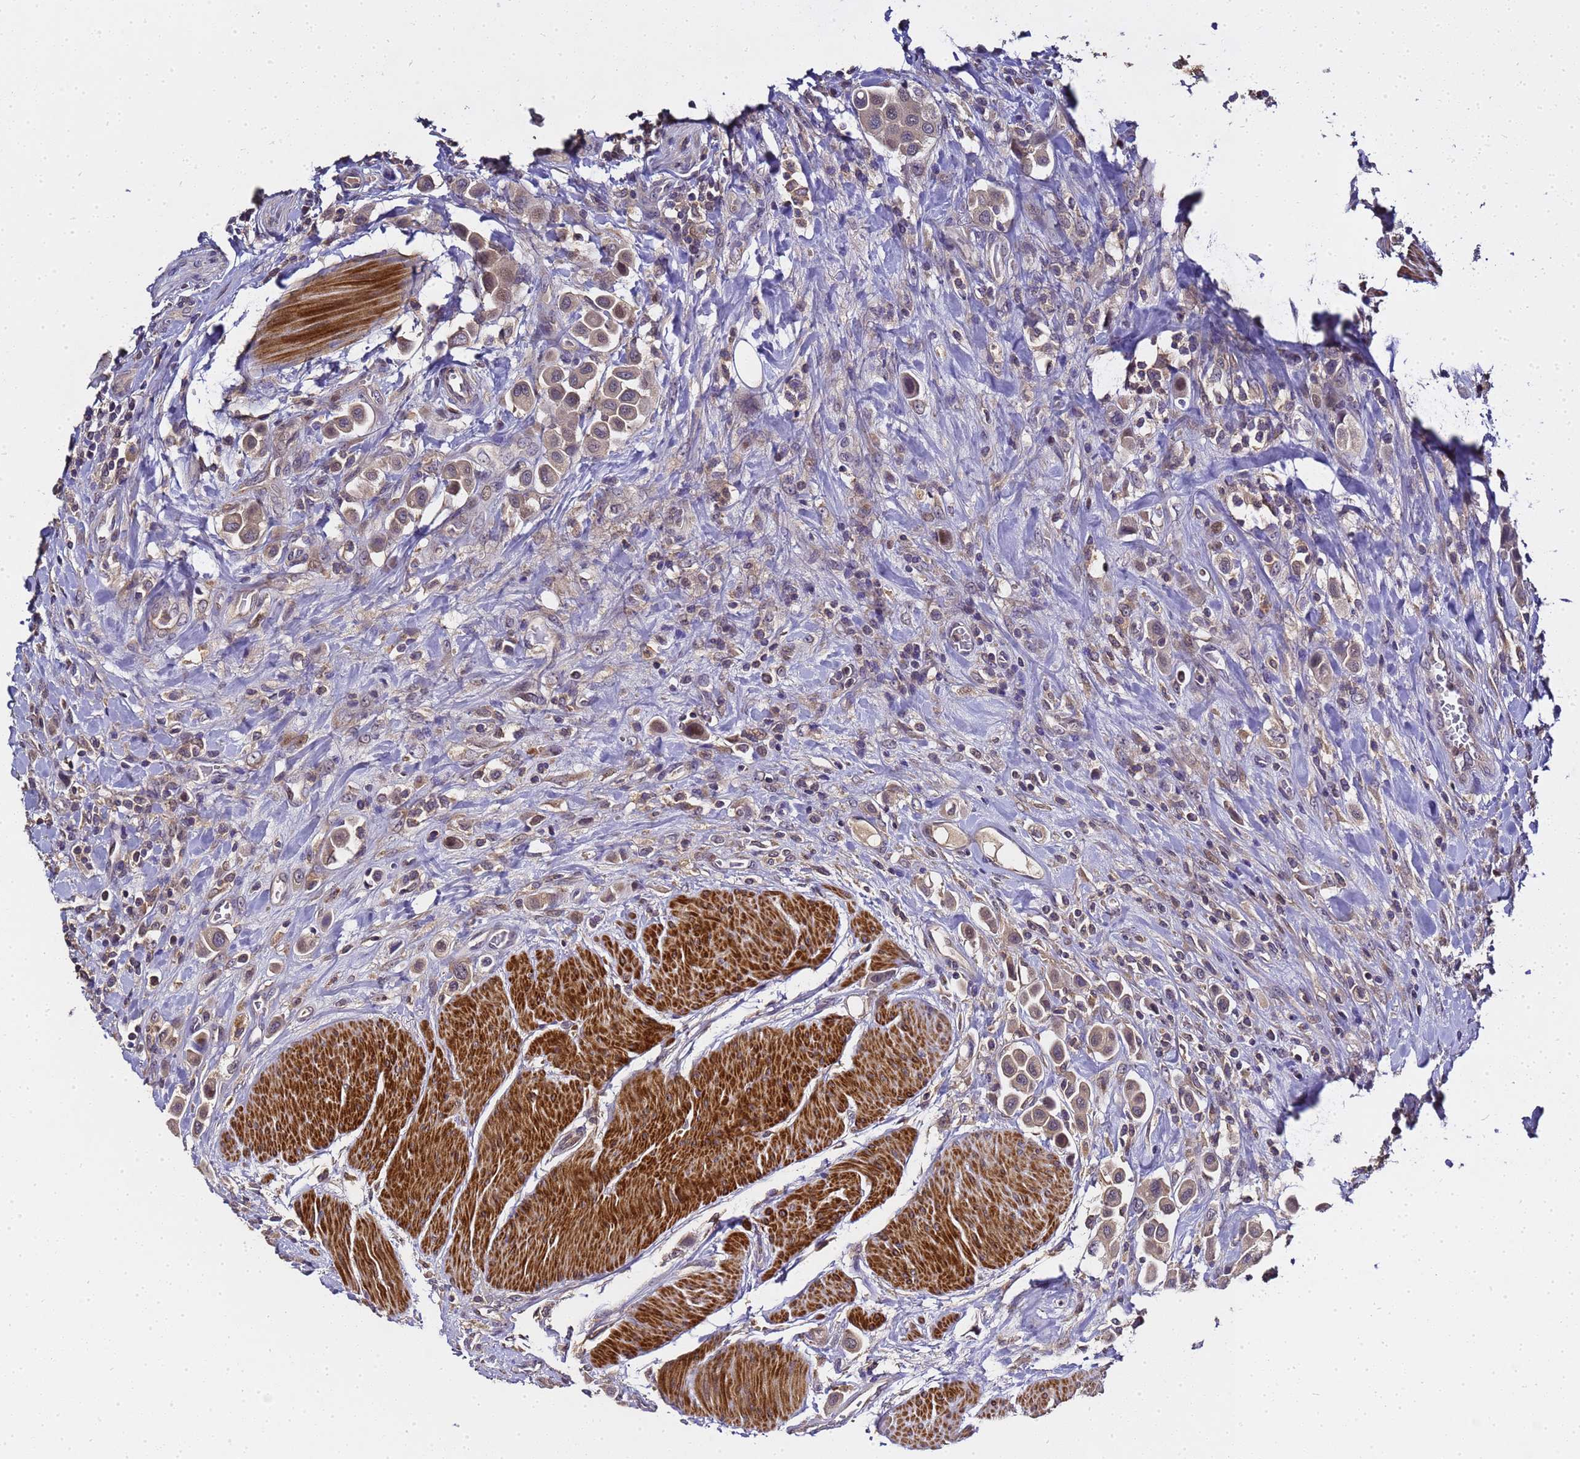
{"staining": {"intensity": "weak", "quantity": ">75%", "location": "cytoplasmic/membranous"}, "tissue": "urothelial cancer", "cell_type": "Tumor cells", "image_type": "cancer", "snomed": [{"axis": "morphology", "description": "Urothelial carcinoma, High grade"}, {"axis": "topography", "description": "Urinary bladder"}], "caption": "There is low levels of weak cytoplasmic/membranous staining in tumor cells of urothelial cancer, as demonstrated by immunohistochemical staining (brown color).", "gene": "LGI4", "patient": {"sex": "male", "age": 50}}